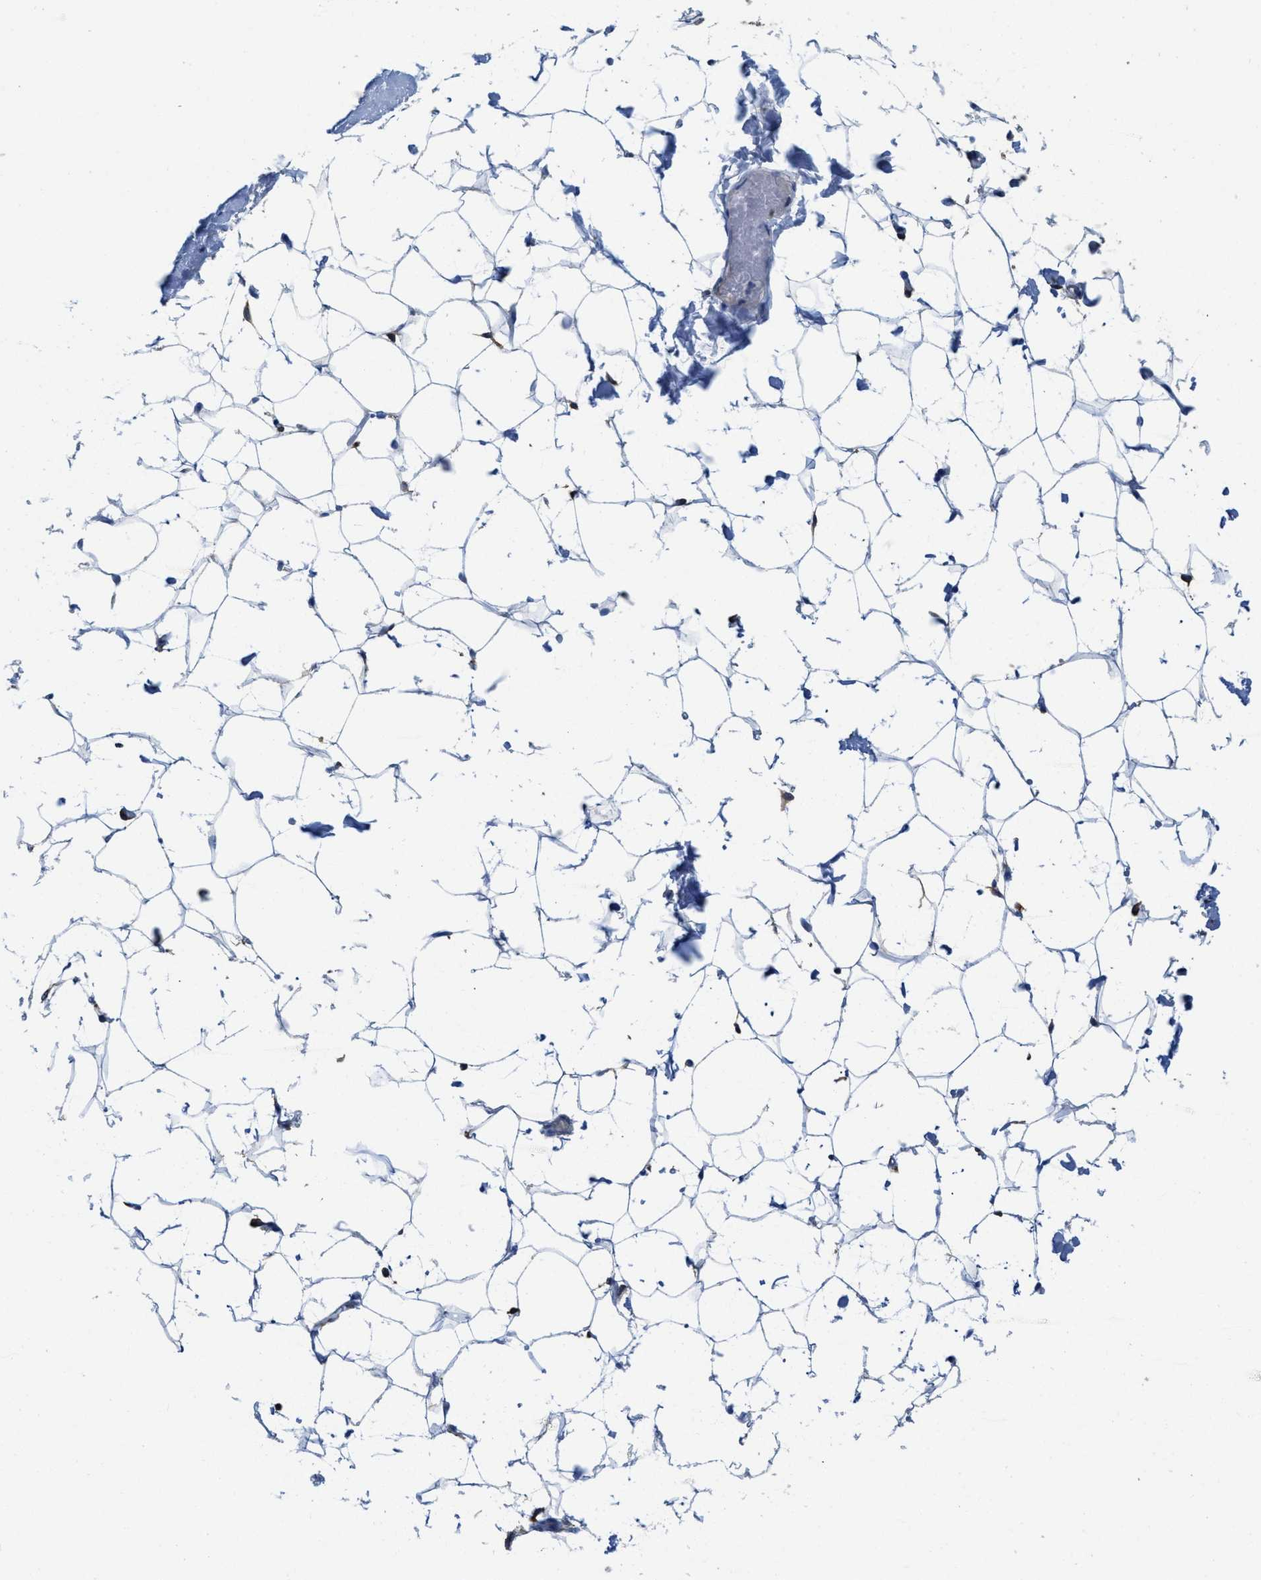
{"staining": {"intensity": "negative", "quantity": "none", "location": "none"}, "tissue": "adipose tissue", "cell_type": "Adipocytes", "image_type": "normal", "snomed": [{"axis": "morphology", "description": "Normal tissue, NOS"}, {"axis": "topography", "description": "Breast"}, {"axis": "topography", "description": "Soft tissue"}], "caption": "This is an immunohistochemistry (IHC) histopathology image of normal human adipose tissue. There is no staining in adipocytes.", "gene": "SFXN2", "patient": {"sex": "female", "age": 75}}